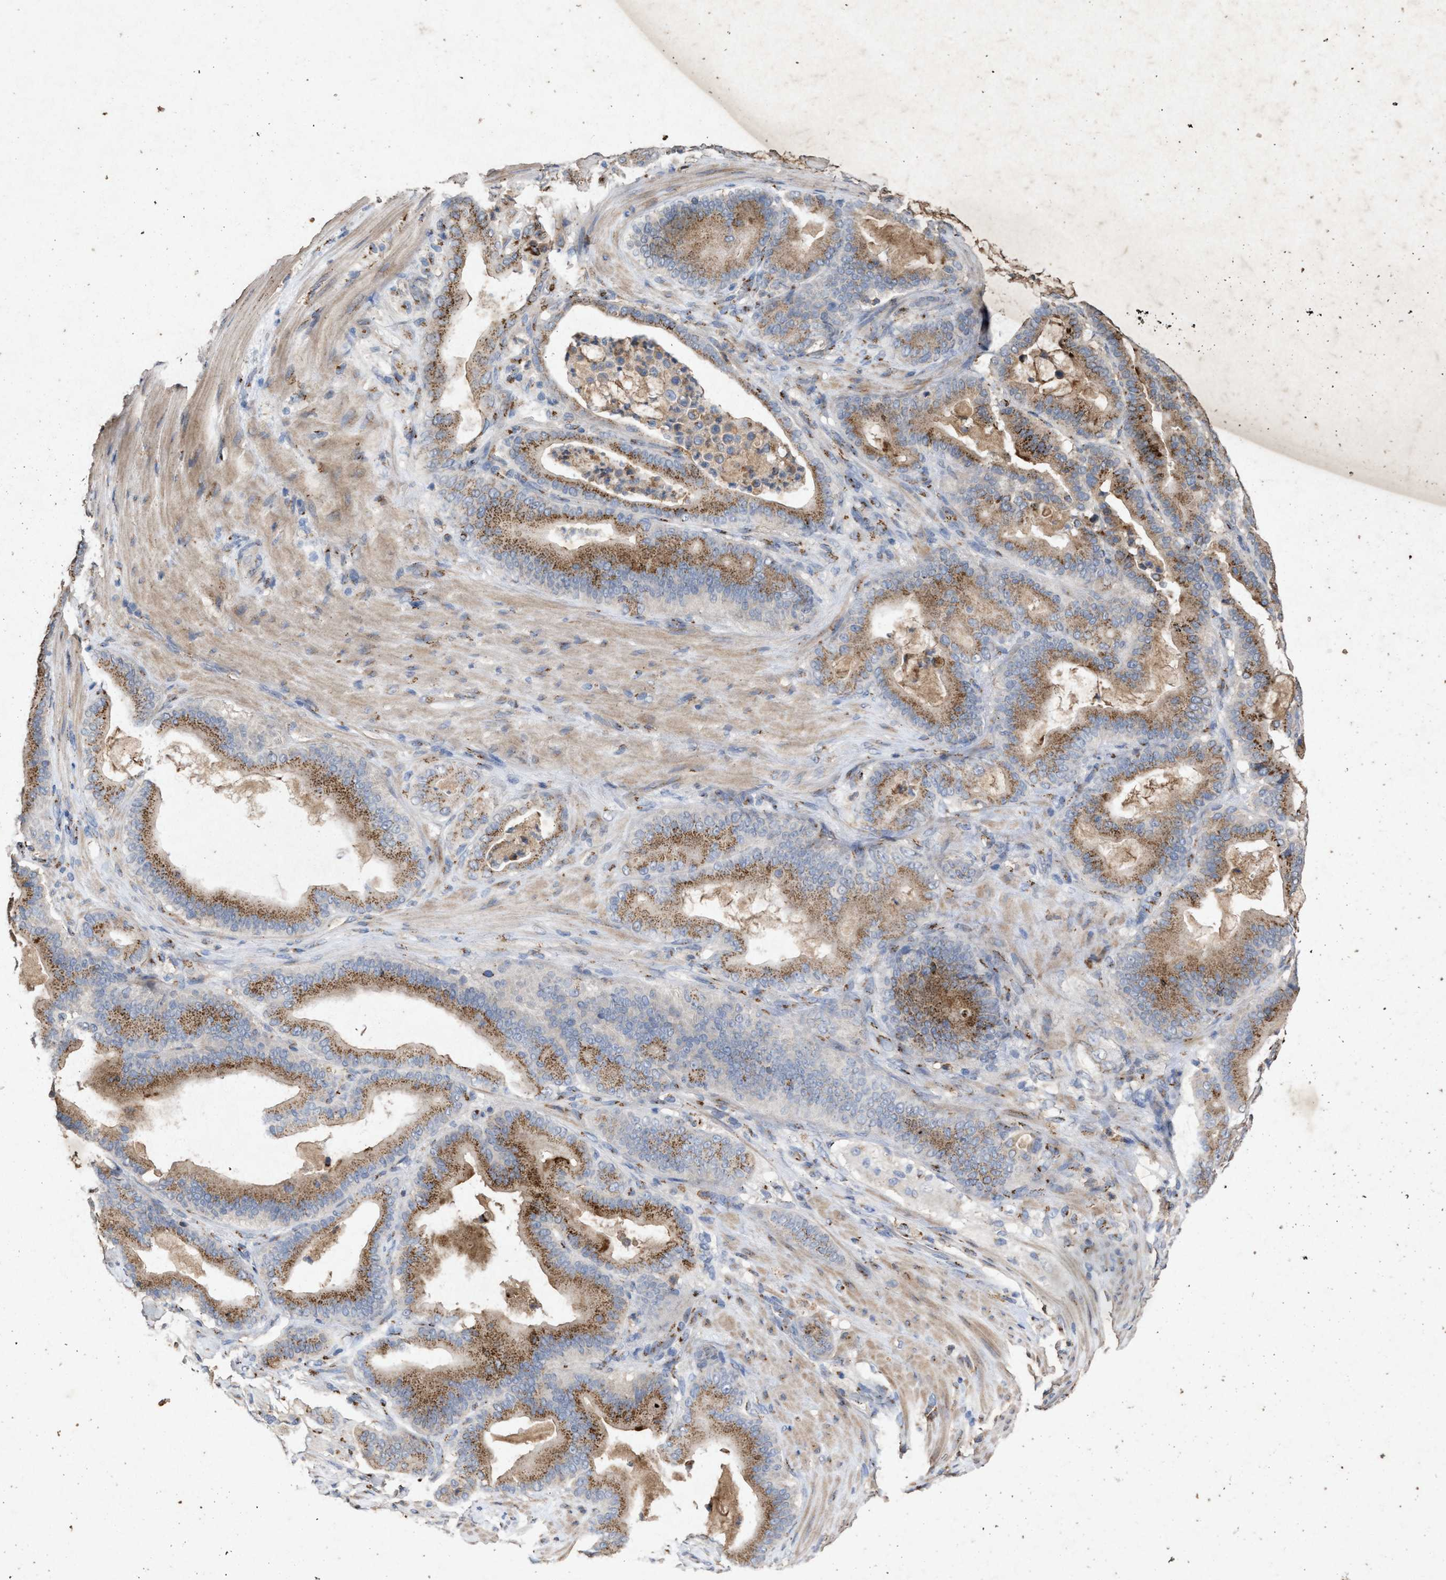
{"staining": {"intensity": "moderate", "quantity": ">75%", "location": "cytoplasmic/membranous"}, "tissue": "pancreatic cancer", "cell_type": "Tumor cells", "image_type": "cancer", "snomed": [{"axis": "morphology", "description": "Adenocarcinoma, NOS"}, {"axis": "topography", "description": "Pancreas"}], "caption": "Tumor cells display medium levels of moderate cytoplasmic/membranous staining in about >75% of cells in adenocarcinoma (pancreatic).", "gene": "MAN2A1", "patient": {"sex": "male", "age": 63}}